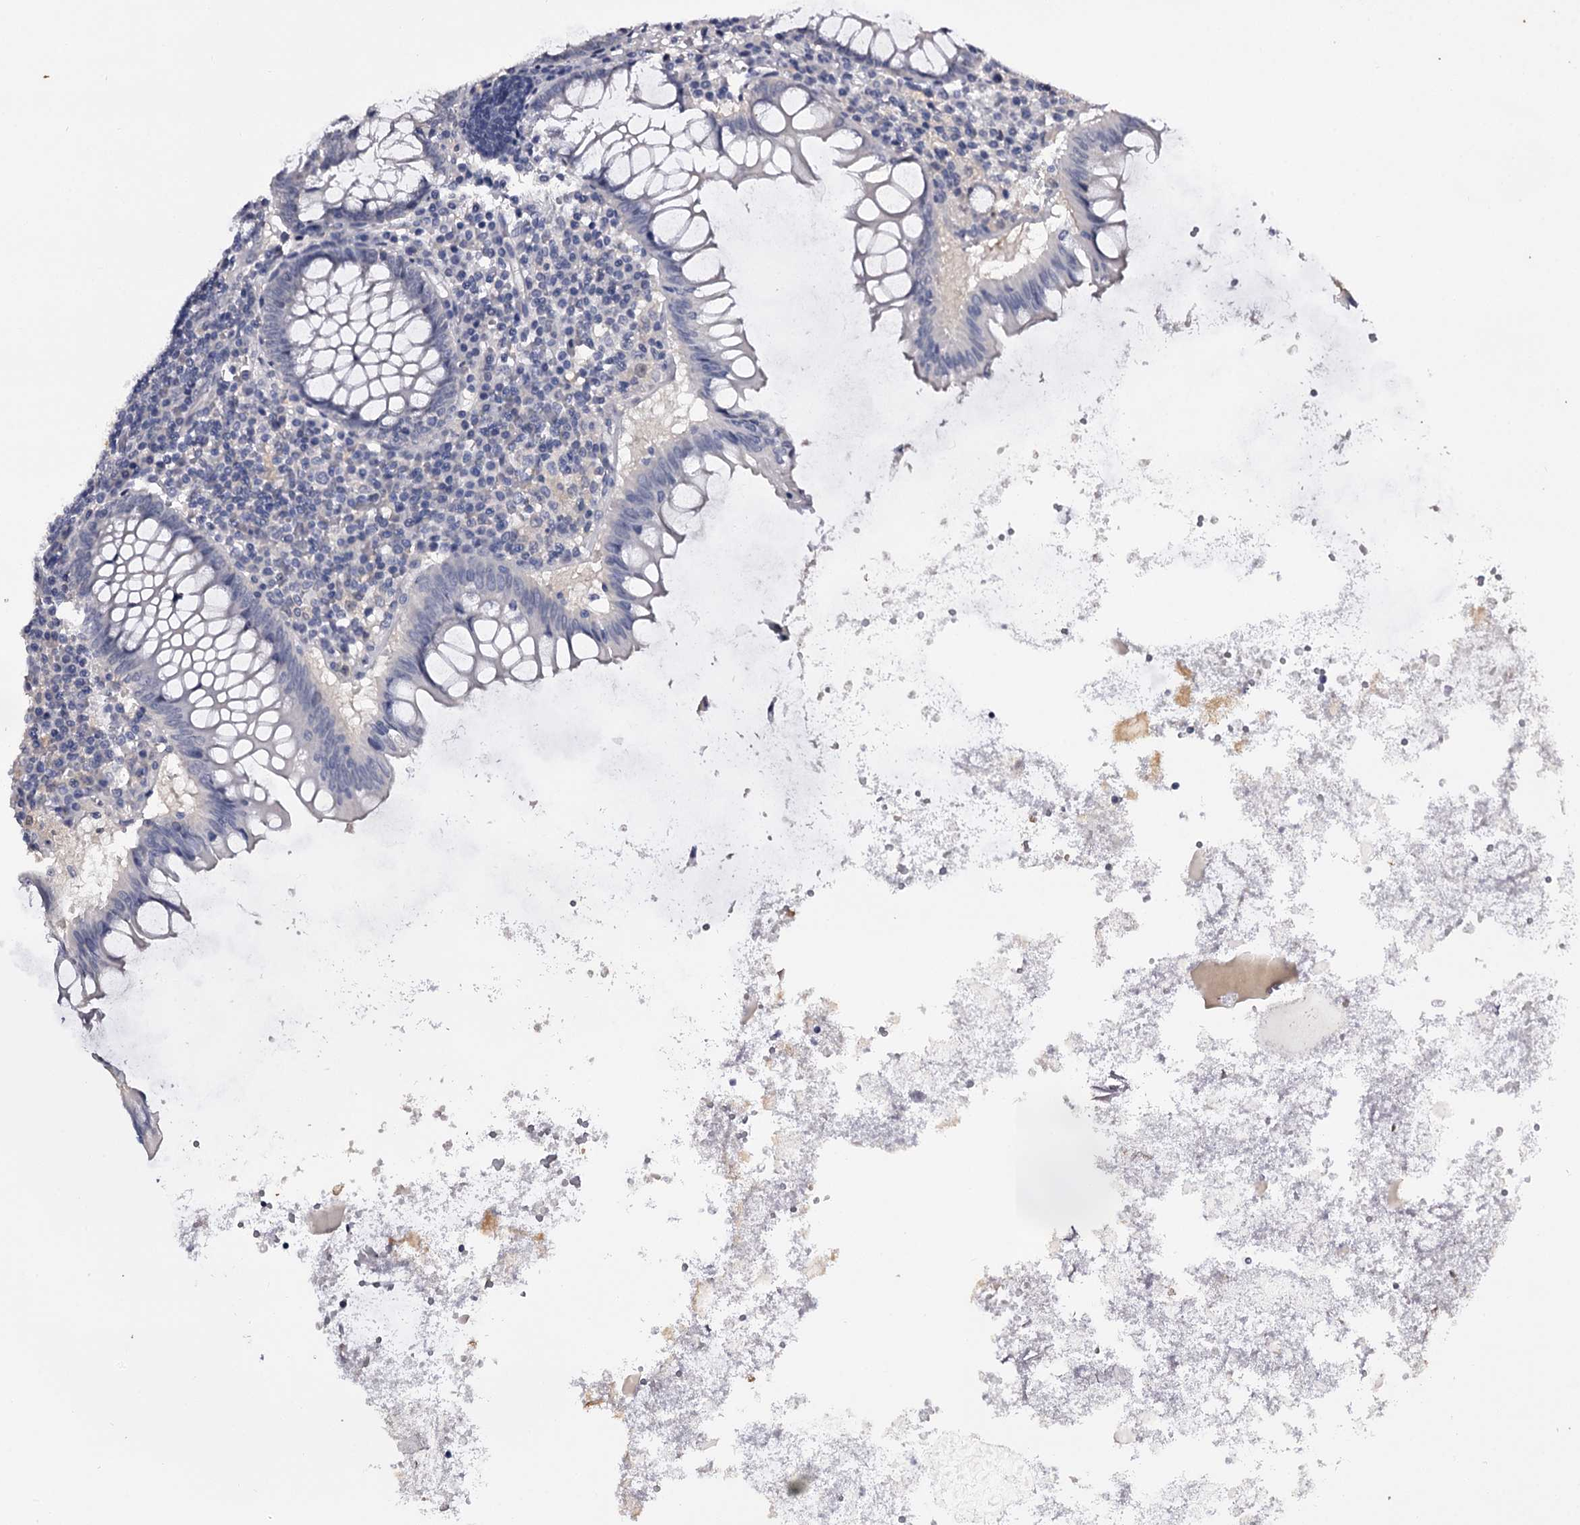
{"staining": {"intensity": "negative", "quantity": "none", "location": "none"}, "tissue": "appendix", "cell_type": "Glandular cells", "image_type": "normal", "snomed": [{"axis": "morphology", "description": "Normal tissue, NOS"}, {"axis": "topography", "description": "Appendix"}], "caption": "Micrograph shows no significant protein positivity in glandular cells of unremarkable appendix.", "gene": "GSTO1", "patient": {"sex": "female", "age": 54}}